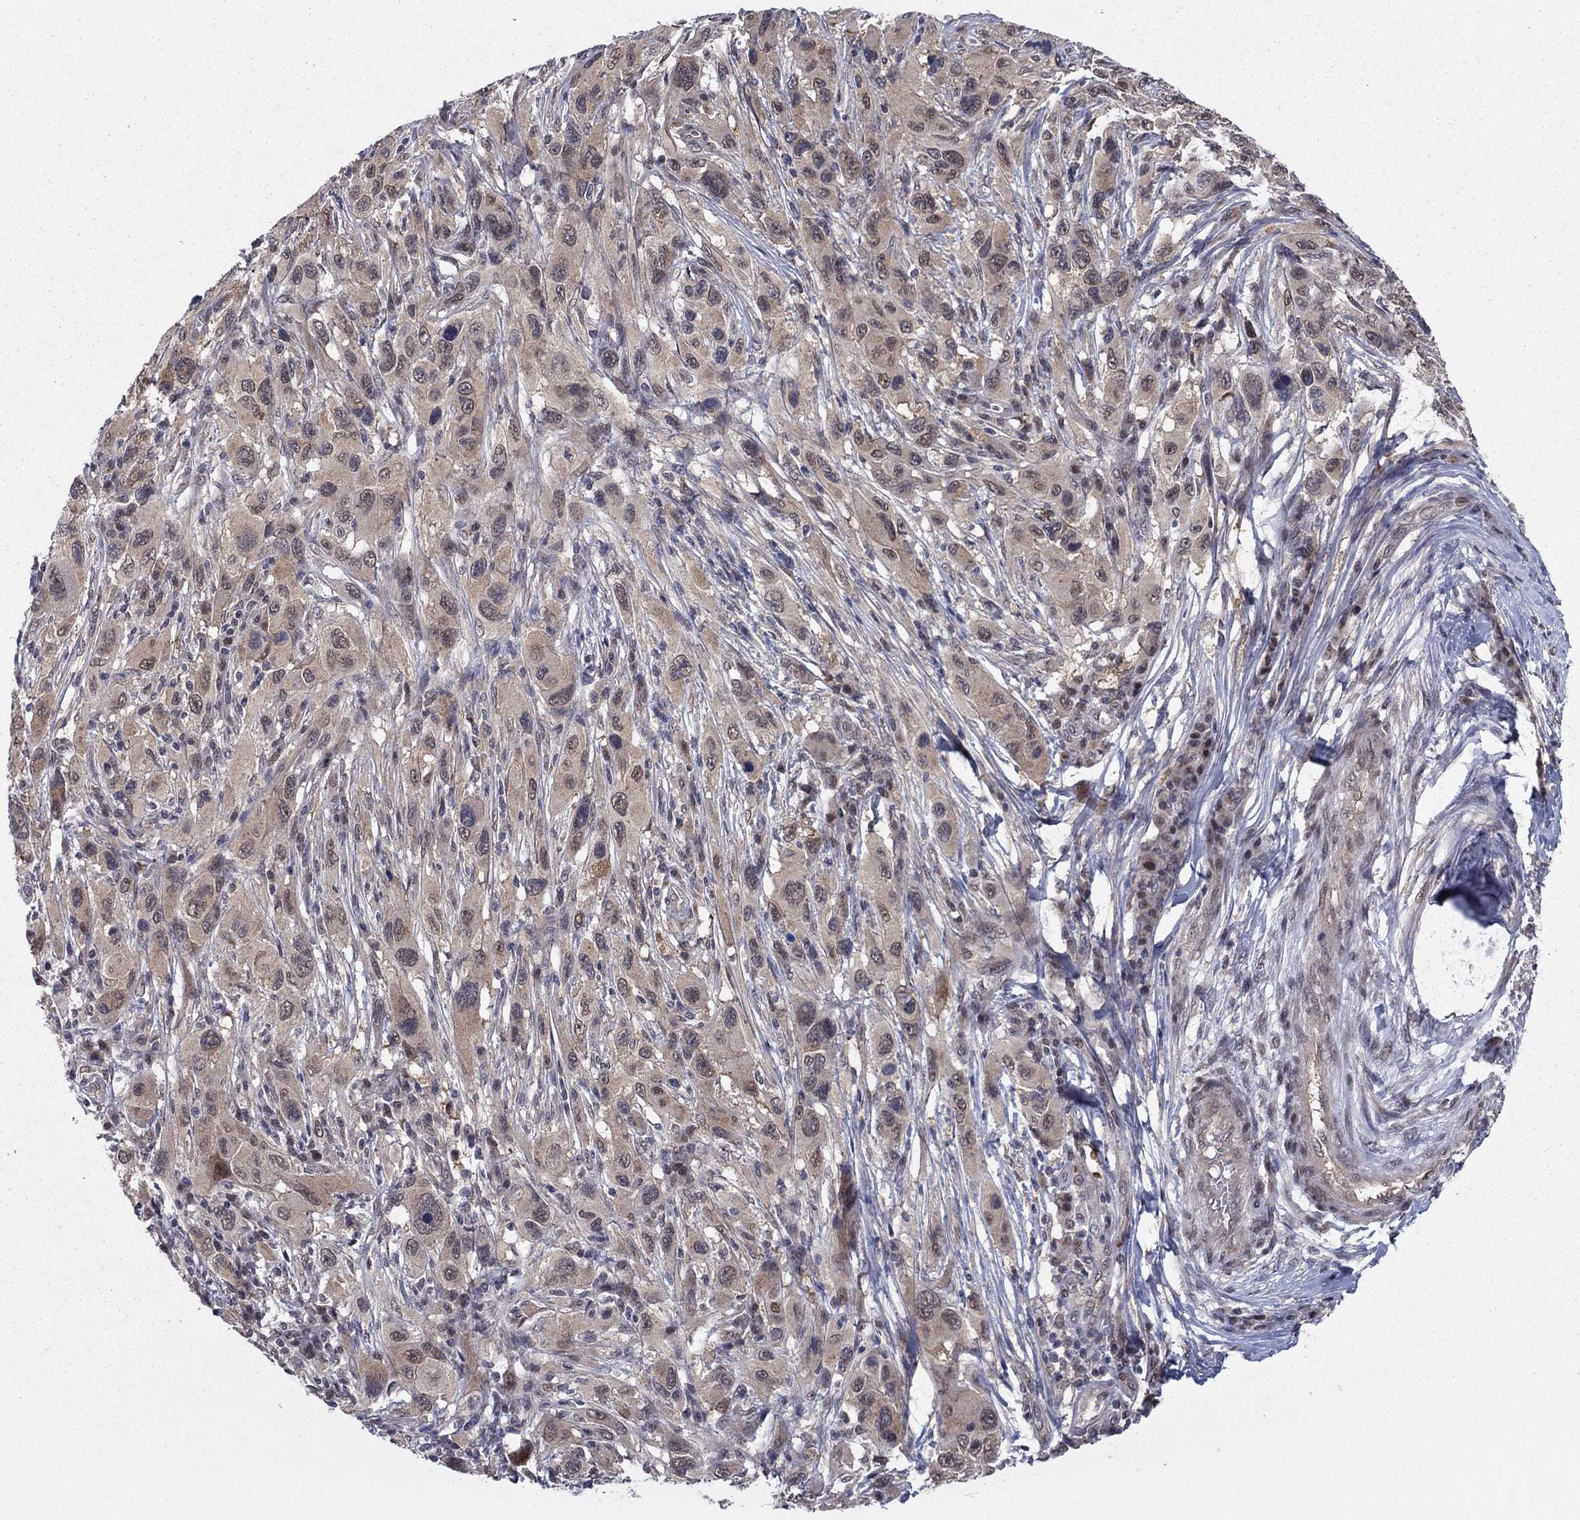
{"staining": {"intensity": "weak", "quantity": "<25%", "location": "cytoplasmic/membranous"}, "tissue": "melanoma", "cell_type": "Tumor cells", "image_type": "cancer", "snomed": [{"axis": "morphology", "description": "Malignant melanoma, NOS"}, {"axis": "topography", "description": "Skin"}], "caption": "Immunohistochemical staining of melanoma exhibits no significant positivity in tumor cells.", "gene": "PSMC1", "patient": {"sex": "male", "age": 53}}